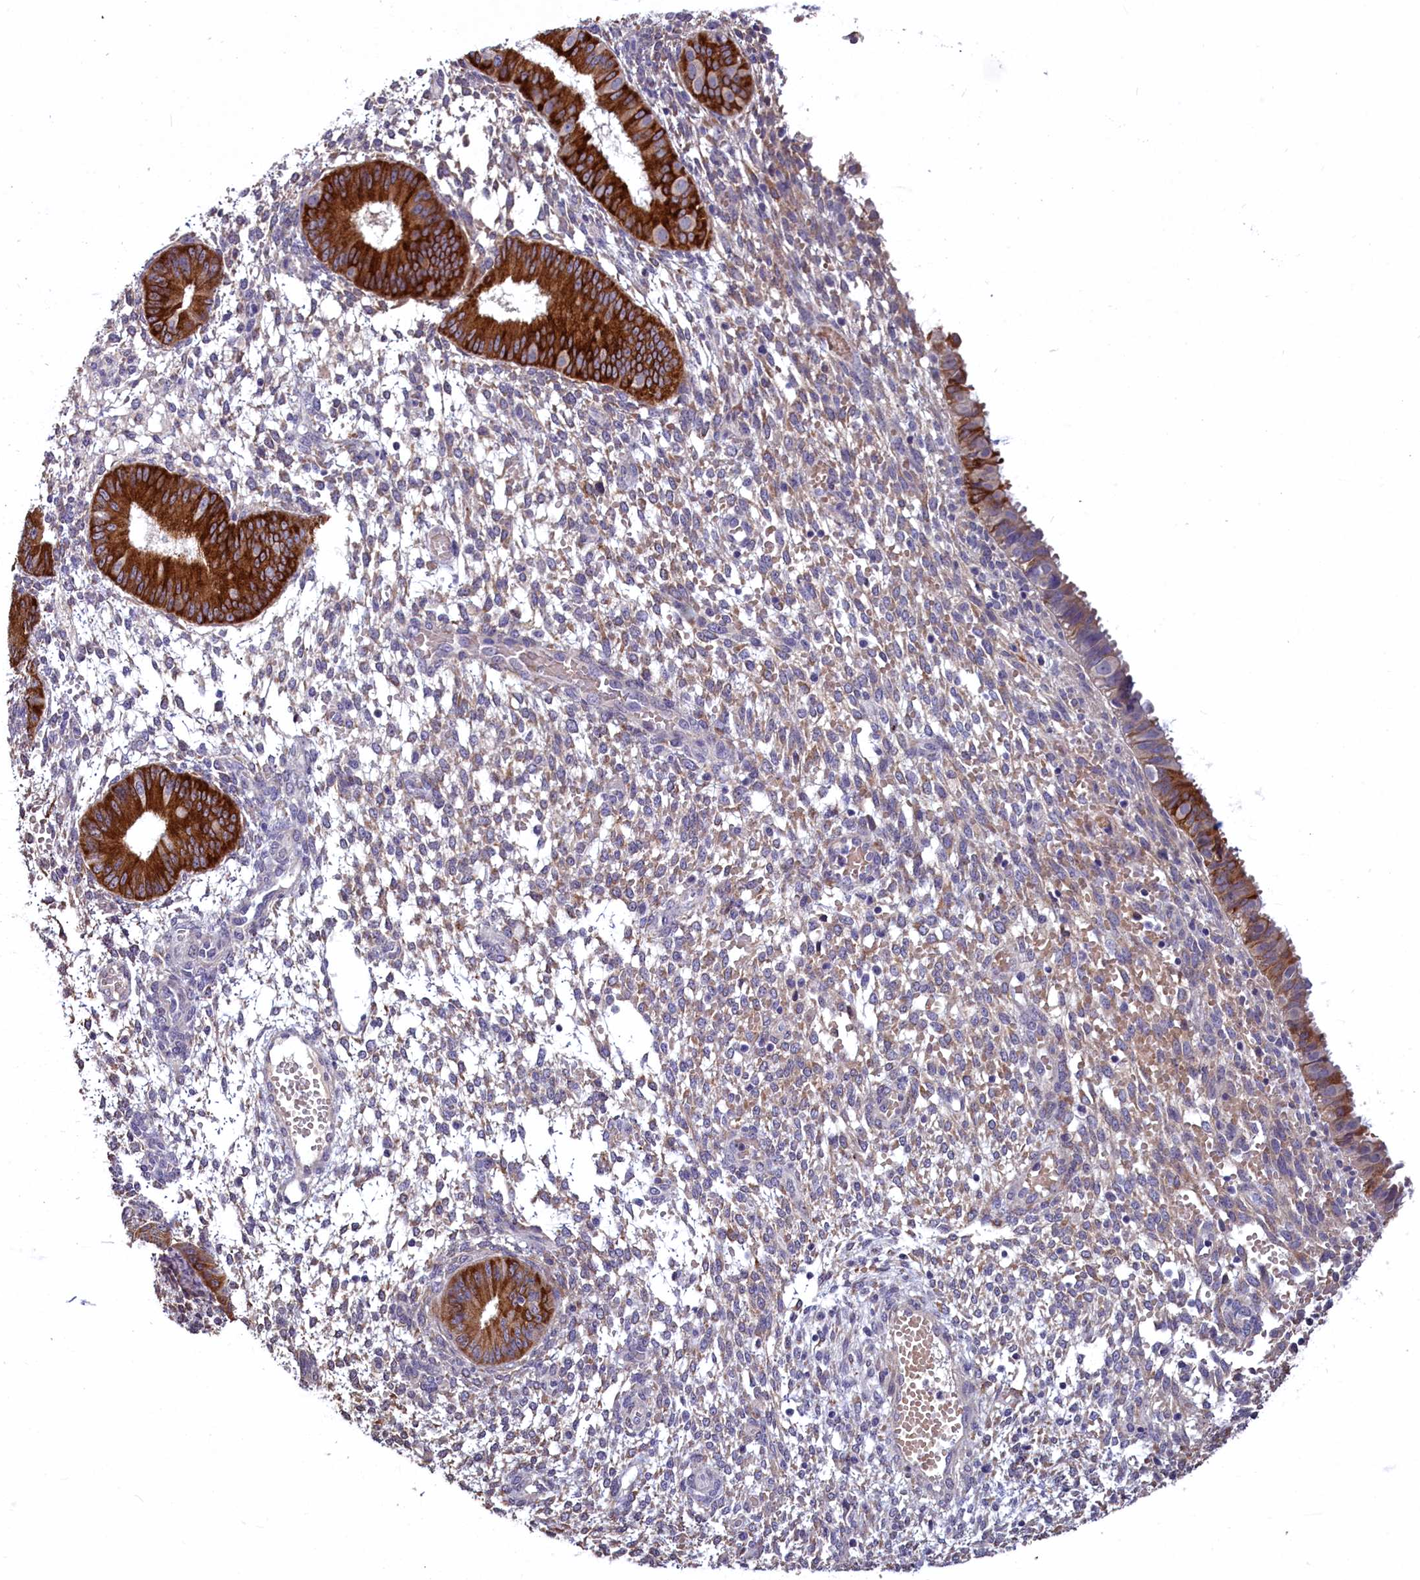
{"staining": {"intensity": "moderate", "quantity": "25%-75%", "location": "cytoplasmic/membranous"}, "tissue": "endometrium", "cell_type": "Cells in endometrial stroma", "image_type": "normal", "snomed": [{"axis": "morphology", "description": "Normal tissue, NOS"}, {"axis": "topography", "description": "Endometrium"}], "caption": "Protein analysis of unremarkable endometrium reveals moderate cytoplasmic/membranous expression in about 25%-75% of cells in endometrial stroma.", "gene": "SLC39A6", "patient": {"sex": "female", "age": 49}}